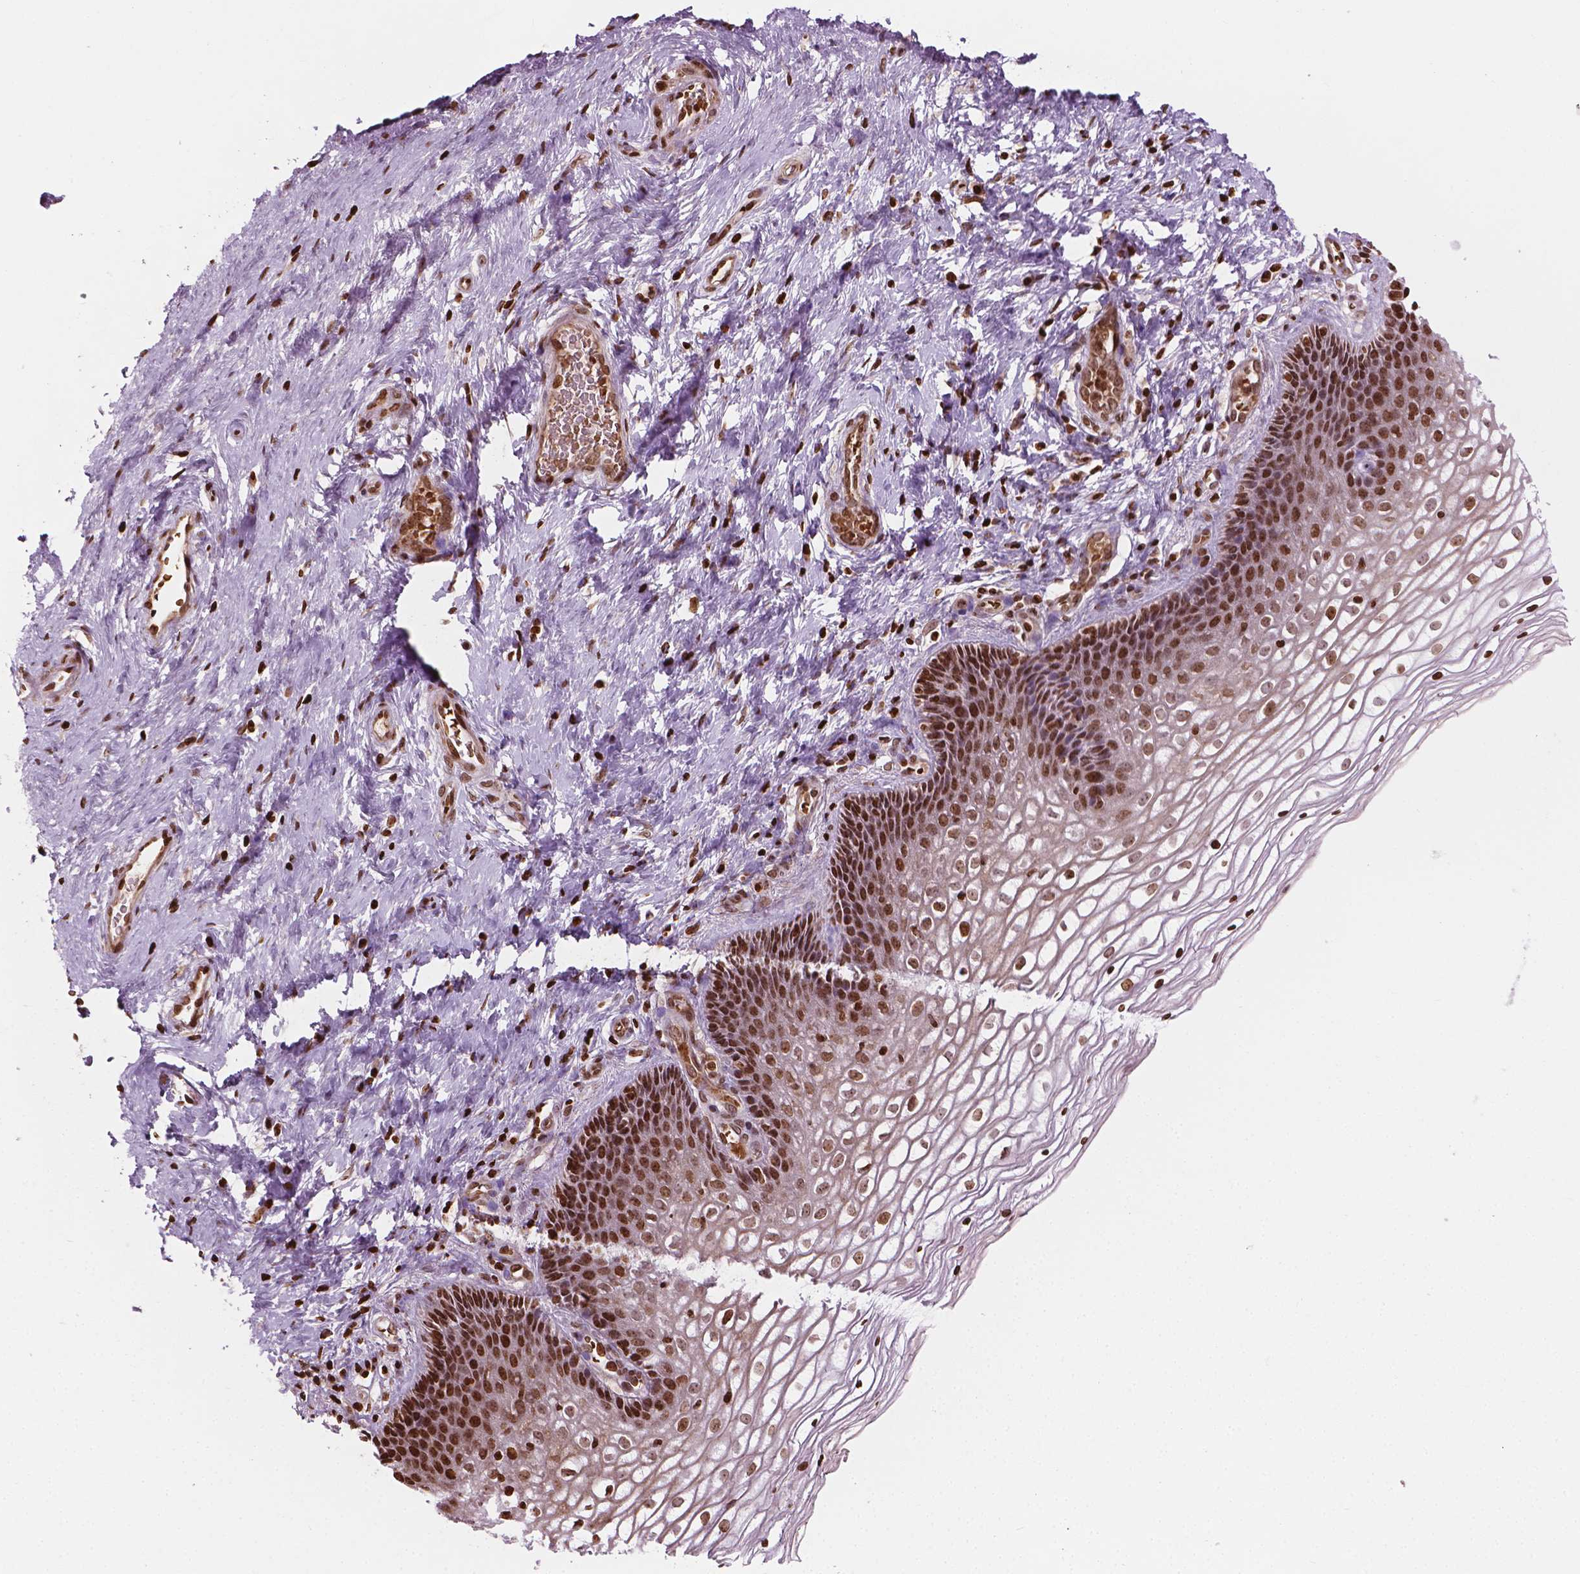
{"staining": {"intensity": "strong", "quantity": ">75%", "location": "nuclear"}, "tissue": "cervix", "cell_type": "Glandular cells", "image_type": "normal", "snomed": [{"axis": "morphology", "description": "Normal tissue, NOS"}, {"axis": "topography", "description": "Cervix"}], "caption": "Immunohistochemistry image of normal cervix stained for a protein (brown), which demonstrates high levels of strong nuclear expression in approximately >75% of glandular cells.", "gene": "PIP4K2A", "patient": {"sex": "female", "age": 34}}